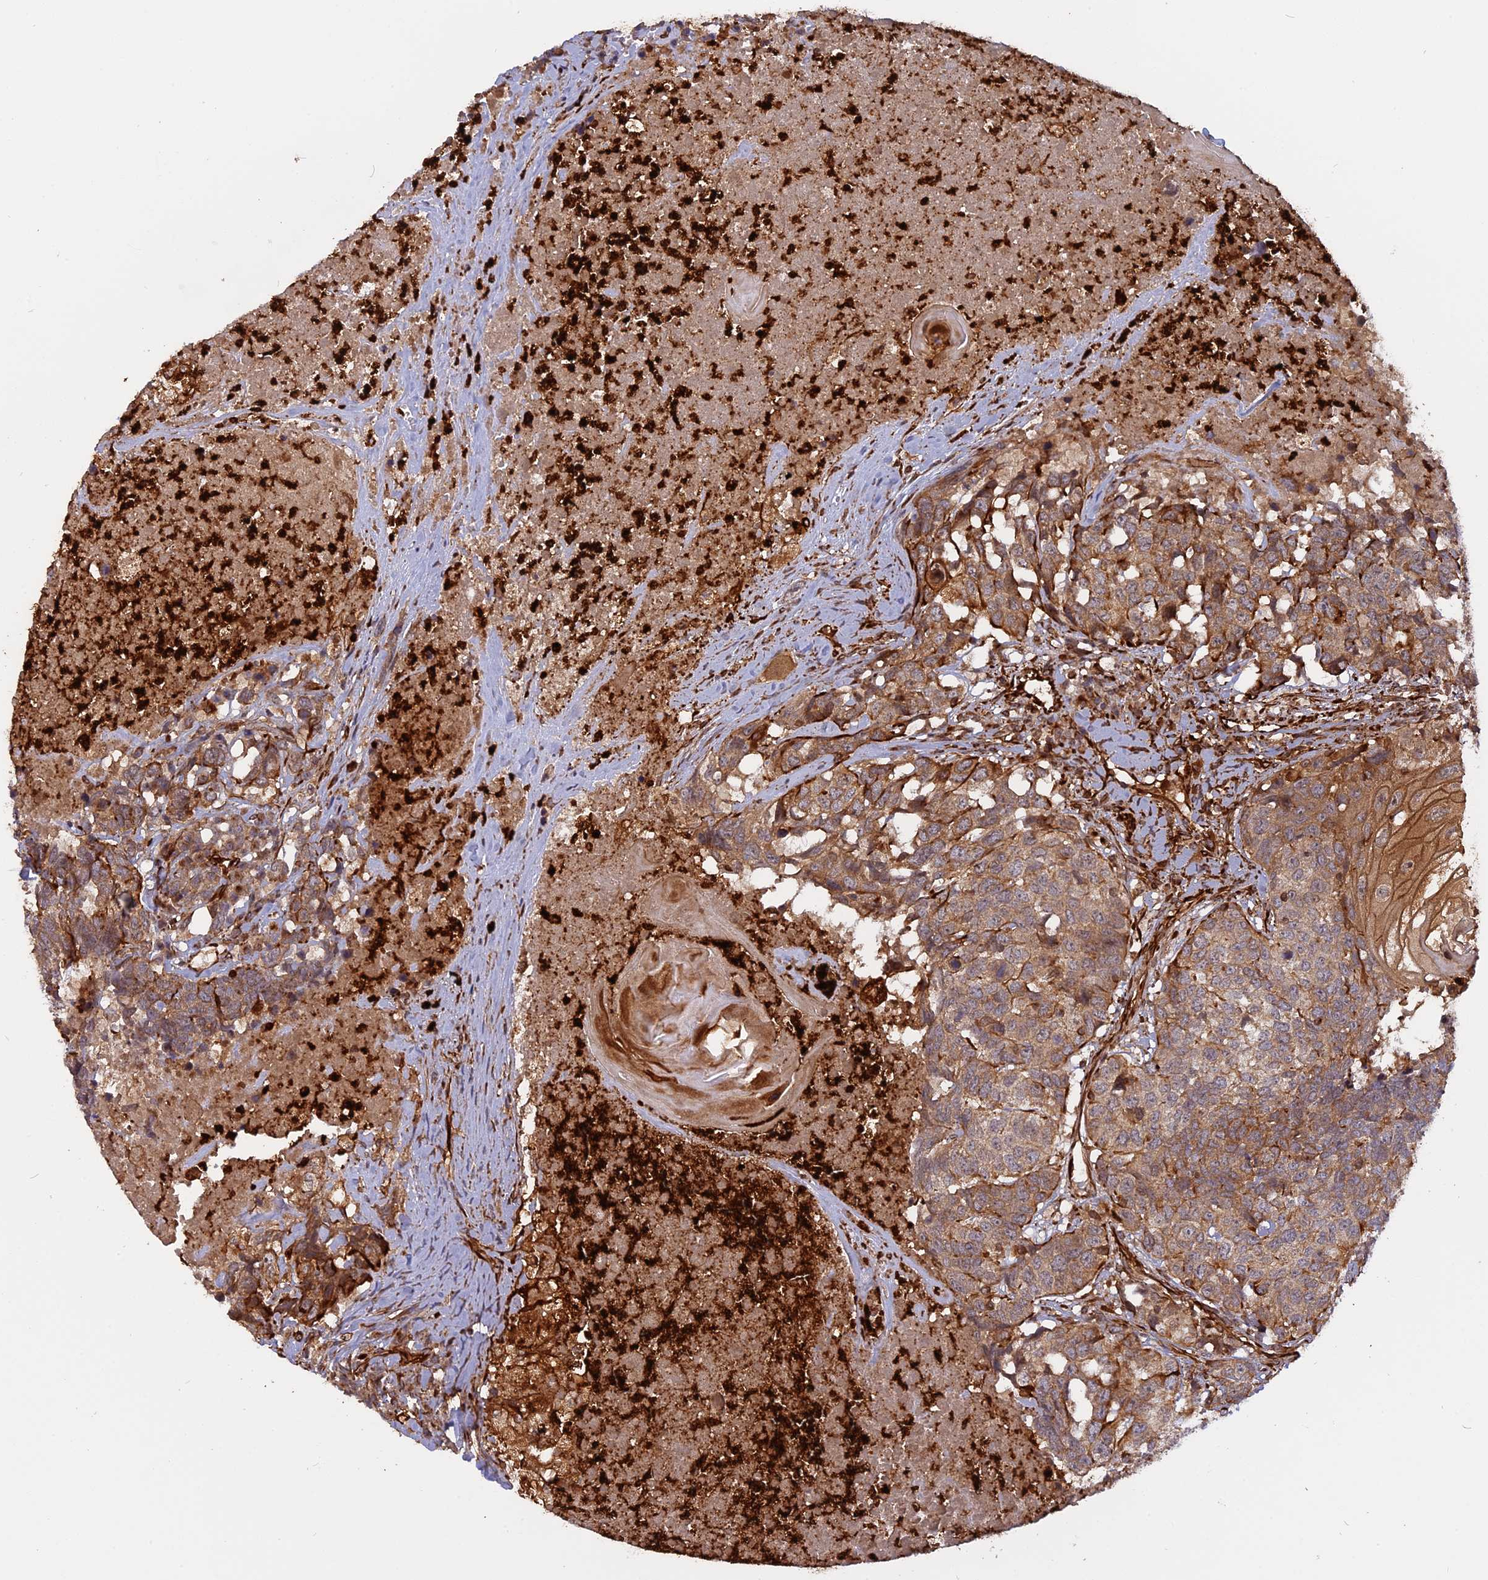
{"staining": {"intensity": "moderate", "quantity": ">75%", "location": "cytoplasmic/membranous"}, "tissue": "head and neck cancer", "cell_type": "Tumor cells", "image_type": "cancer", "snomed": [{"axis": "morphology", "description": "Squamous cell carcinoma, NOS"}, {"axis": "topography", "description": "Head-Neck"}], "caption": "Head and neck cancer was stained to show a protein in brown. There is medium levels of moderate cytoplasmic/membranous positivity in approximately >75% of tumor cells.", "gene": "PHLDB3", "patient": {"sex": "male", "age": 66}}